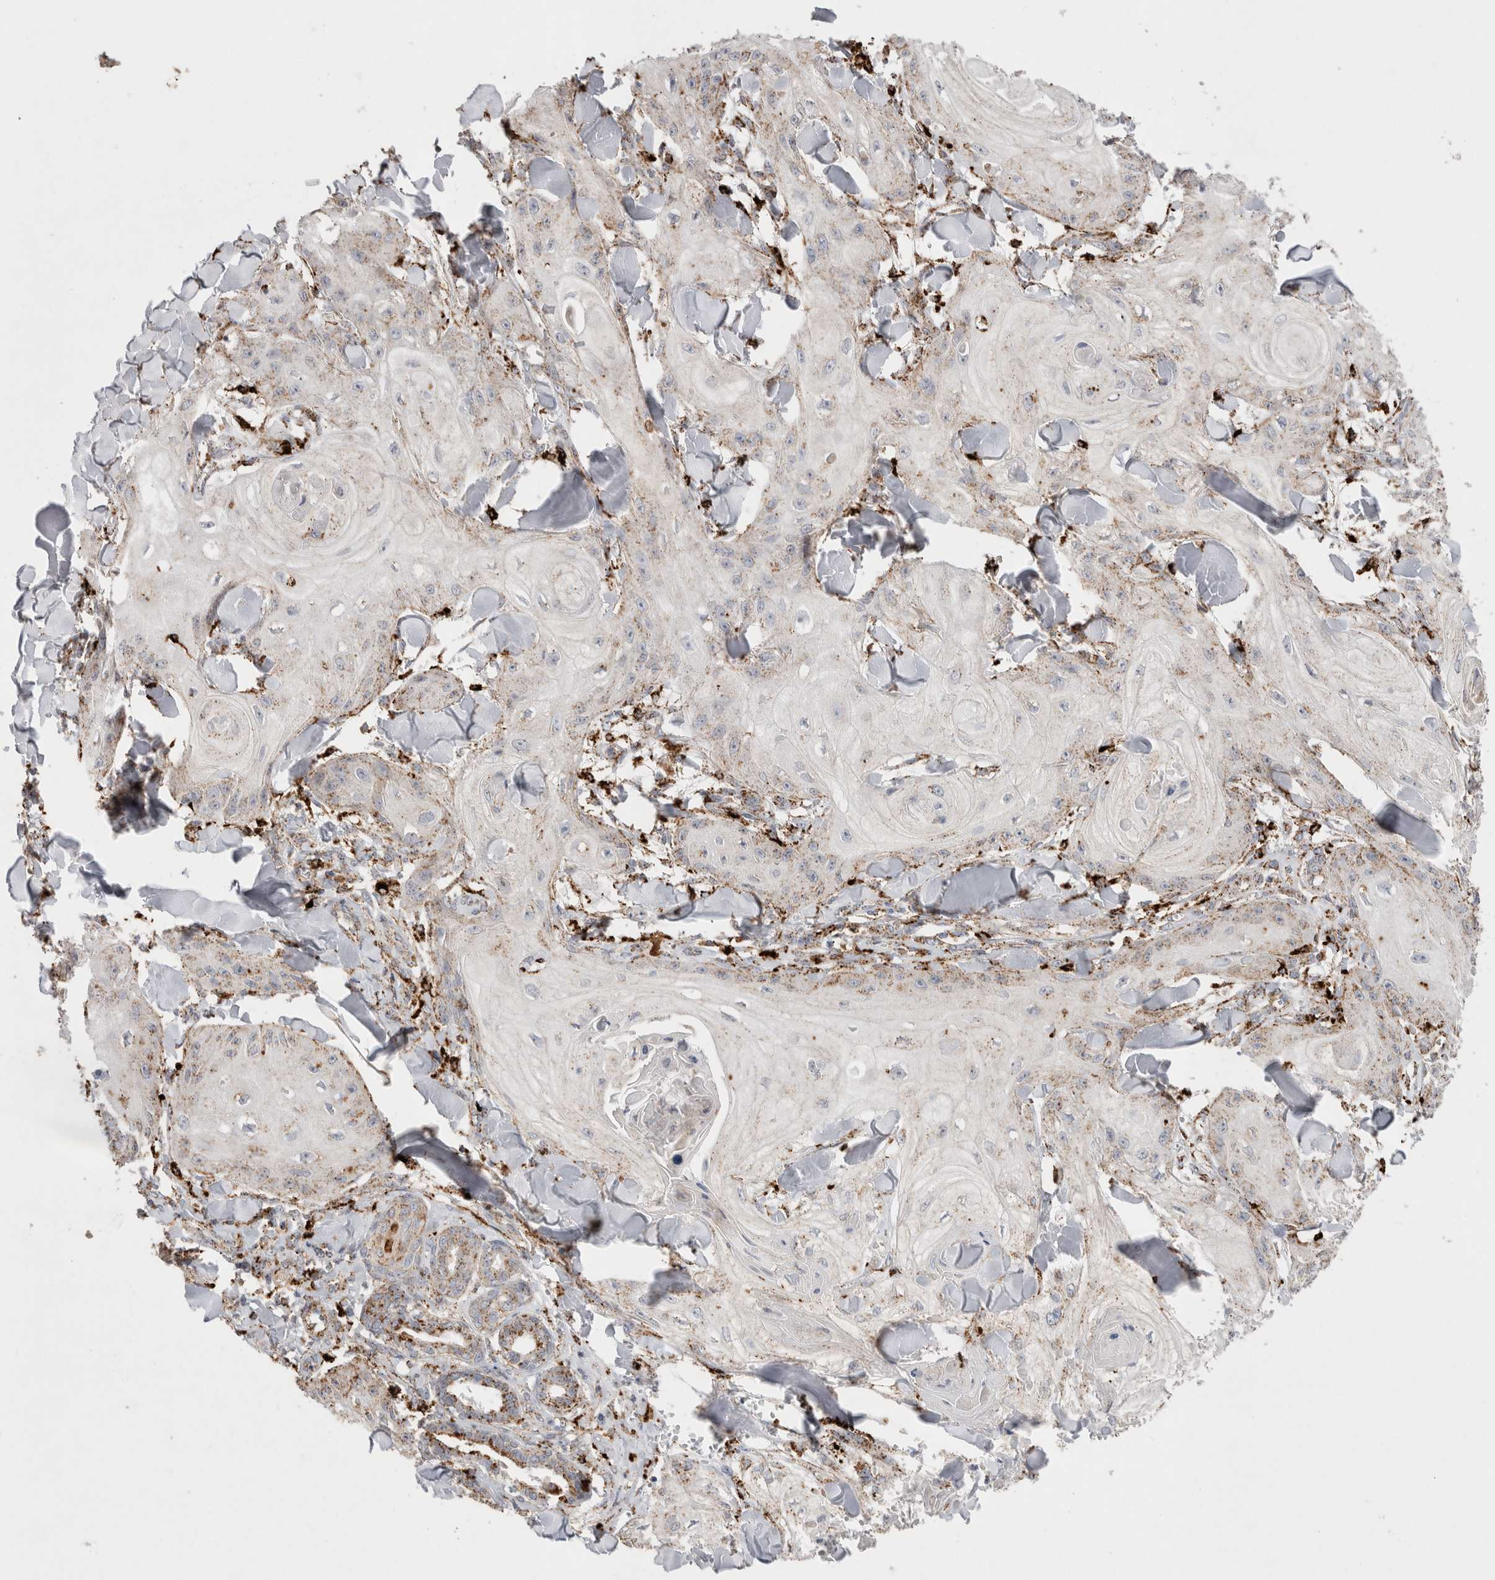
{"staining": {"intensity": "weak", "quantity": "25%-75%", "location": "cytoplasmic/membranous"}, "tissue": "skin cancer", "cell_type": "Tumor cells", "image_type": "cancer", "snomed": [{"axis": "morphology", "description": "Squamous cell carcinoma, NOS"}, {"axis": "topography", "description": "Skin"}], "caption": "IHC of skin squamous cell carcinoma demonstrates low levels of weak cytoplasmic/membranous positivity in about 25%-75% of tumor cells.", "gene": "CTSA", "patient": {"sex": "male", "age": 74}}